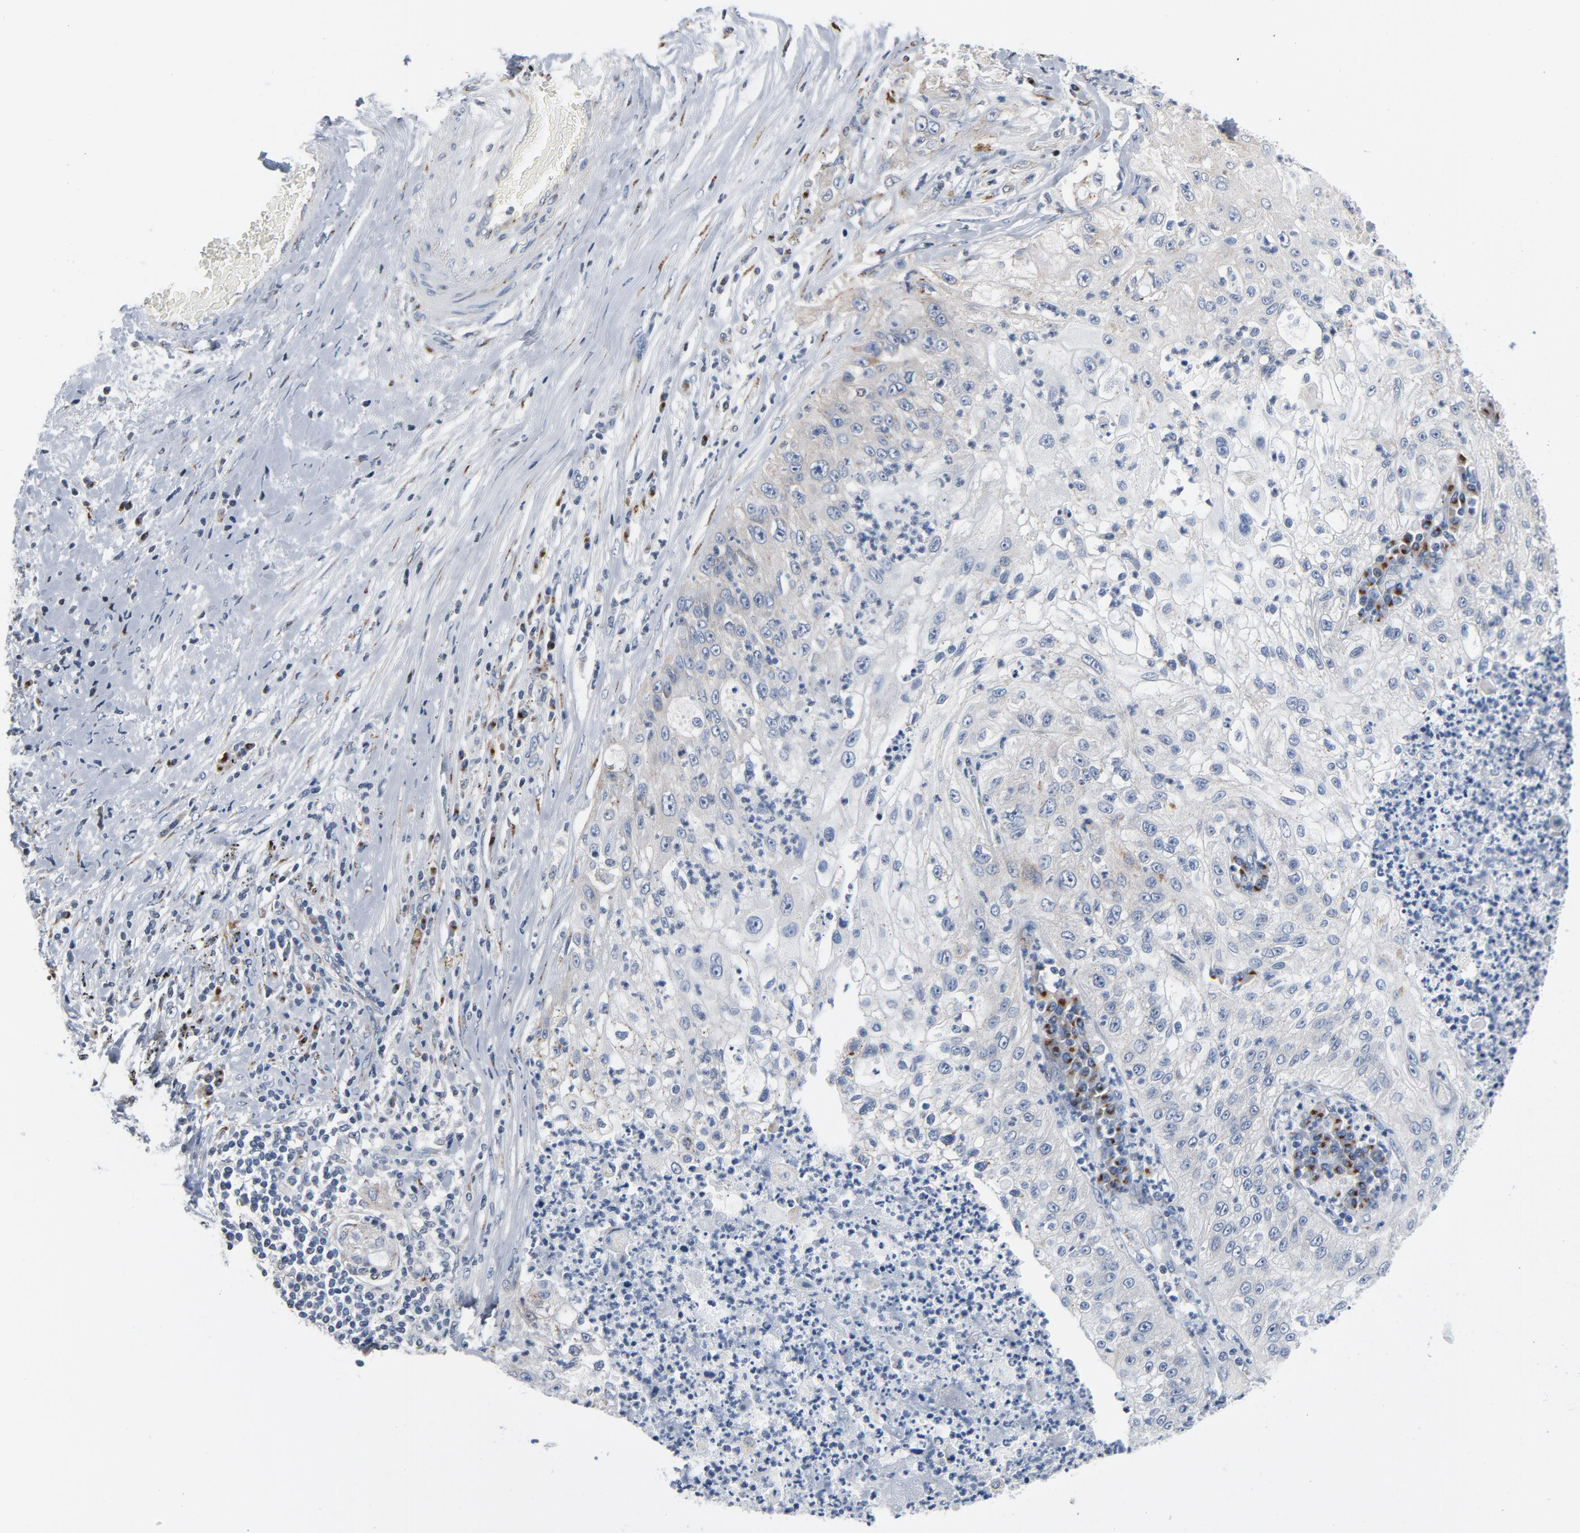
{"staining": {"intensity": "moderate", "quantity": "<25%", "location": "cytoplasmic/membranous"}, "tissue": "lung cancer", "cell_type": "Tumor cells", "image_type": "cancer", "snomed": [{"axis": "morphology", "description": "Inflammation, NOS"}, {"axis": "morphology", "description": "Squamous cell carcinoma, NOS"}, {"axis": "topography", "description": "Lymph node"}, {"axis": "topography", "description": "Soft tissue"}, {"axis": "topography", "description": "Lung"}], "caption": "Protein analysis of lung cancer (squamous cell carcinoma) tissue demonstrates moderate cytoplasmic/membranous positivity in approximately <25% of tumor cells.", "gene": "YIPF6", "patient": {"sex": "male", "age": 66}}